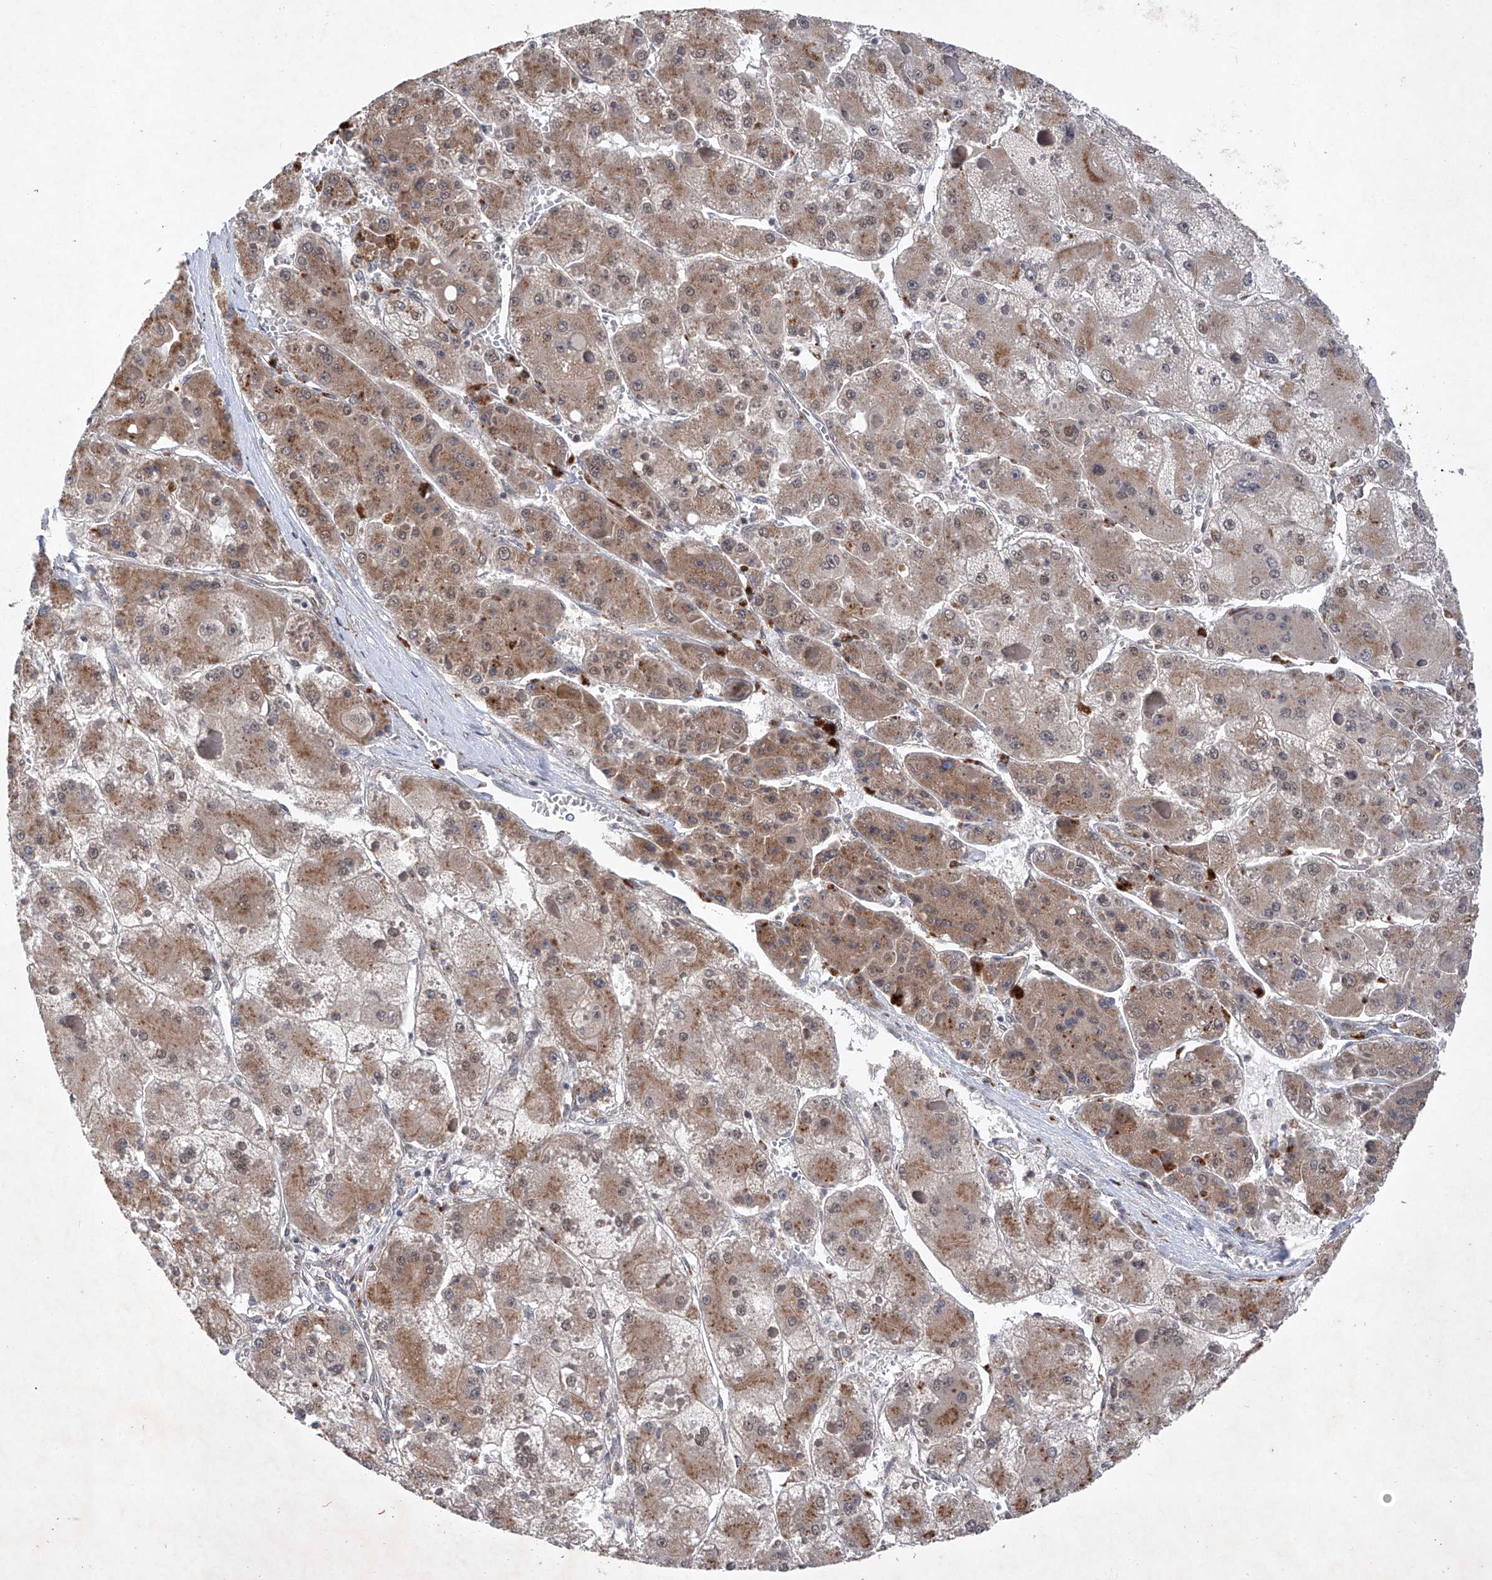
{"staining": {"intensity": "moderate", "quantity": ">75%", "location": "cytoplasmic/membranous"}, "tissue": "liver cancer", "cell_type": "Tumor cells", "image_type": "cancer", "snomed": [{"axis": "morphology", "description": "Carcinoma, Hepatocellular, NOS"}, {"axis": "topography", "description": "Liver"}], "caption": "A photomicrograph of human liver cancer (hepatocellular carcinoma) stained for a protein shows moderate cytoplasmic/membranous brown staining in tumor cells.", "gene": "FAM135A", "patient": {"sex": "female", "age": 73}}